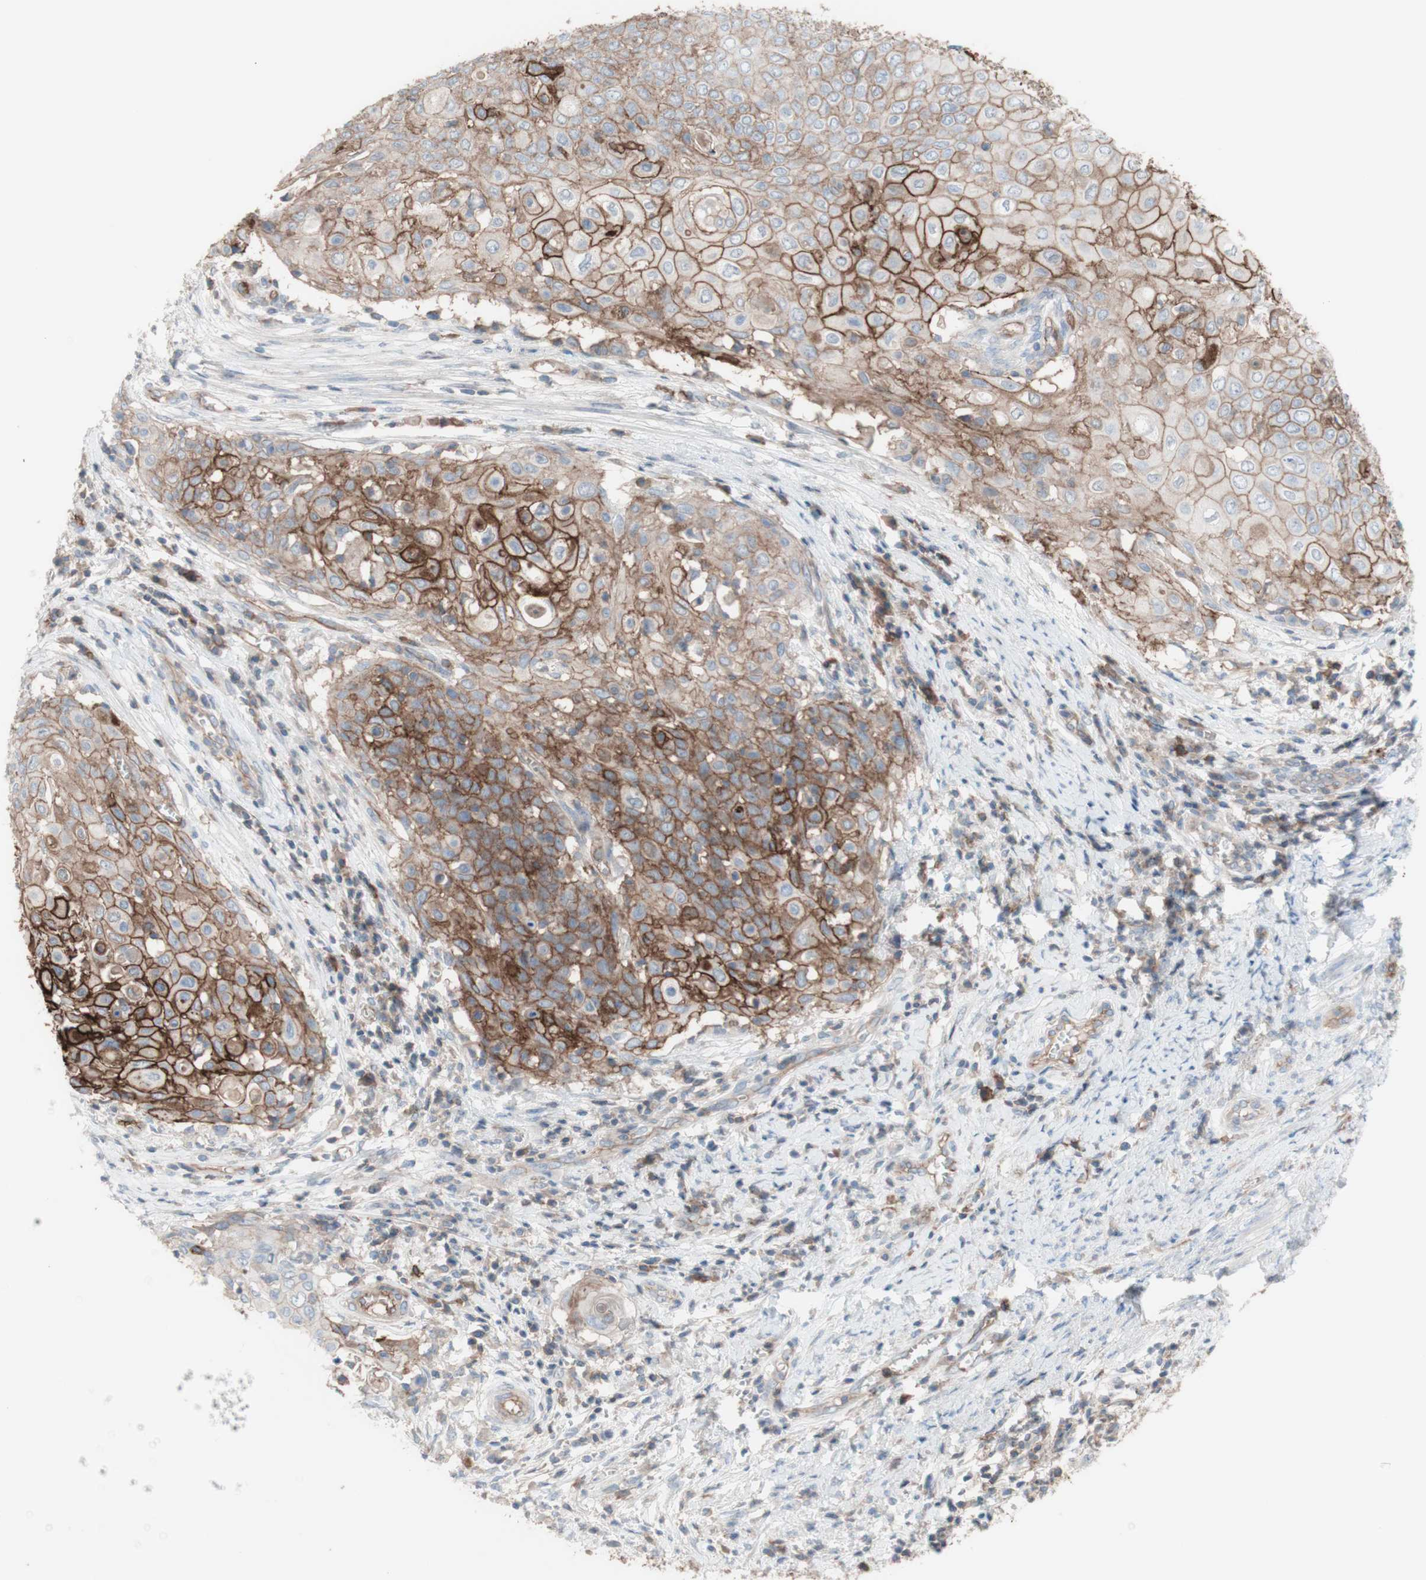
{"staining": {"intensity": "moderate", "quantity": ">75%", "location": "cytoplasmic/membranous"}, "tissue": "cervical cancer", "cell_type": "Tumor cells", "image_type": "cancer", "snomed": [{"axis": "morphology", "description": "Squamous cell carcinoma, NOS"}, {"axis": "topography", "description": "Cervix"}], "caption": "Protein expression analysis of cervical cancer demonstrates moderate cytoplasmic/membranous staining in about >75% of tumor cells.", "gene": "CD46", "patient": {"sex": "female", "age": 39}}